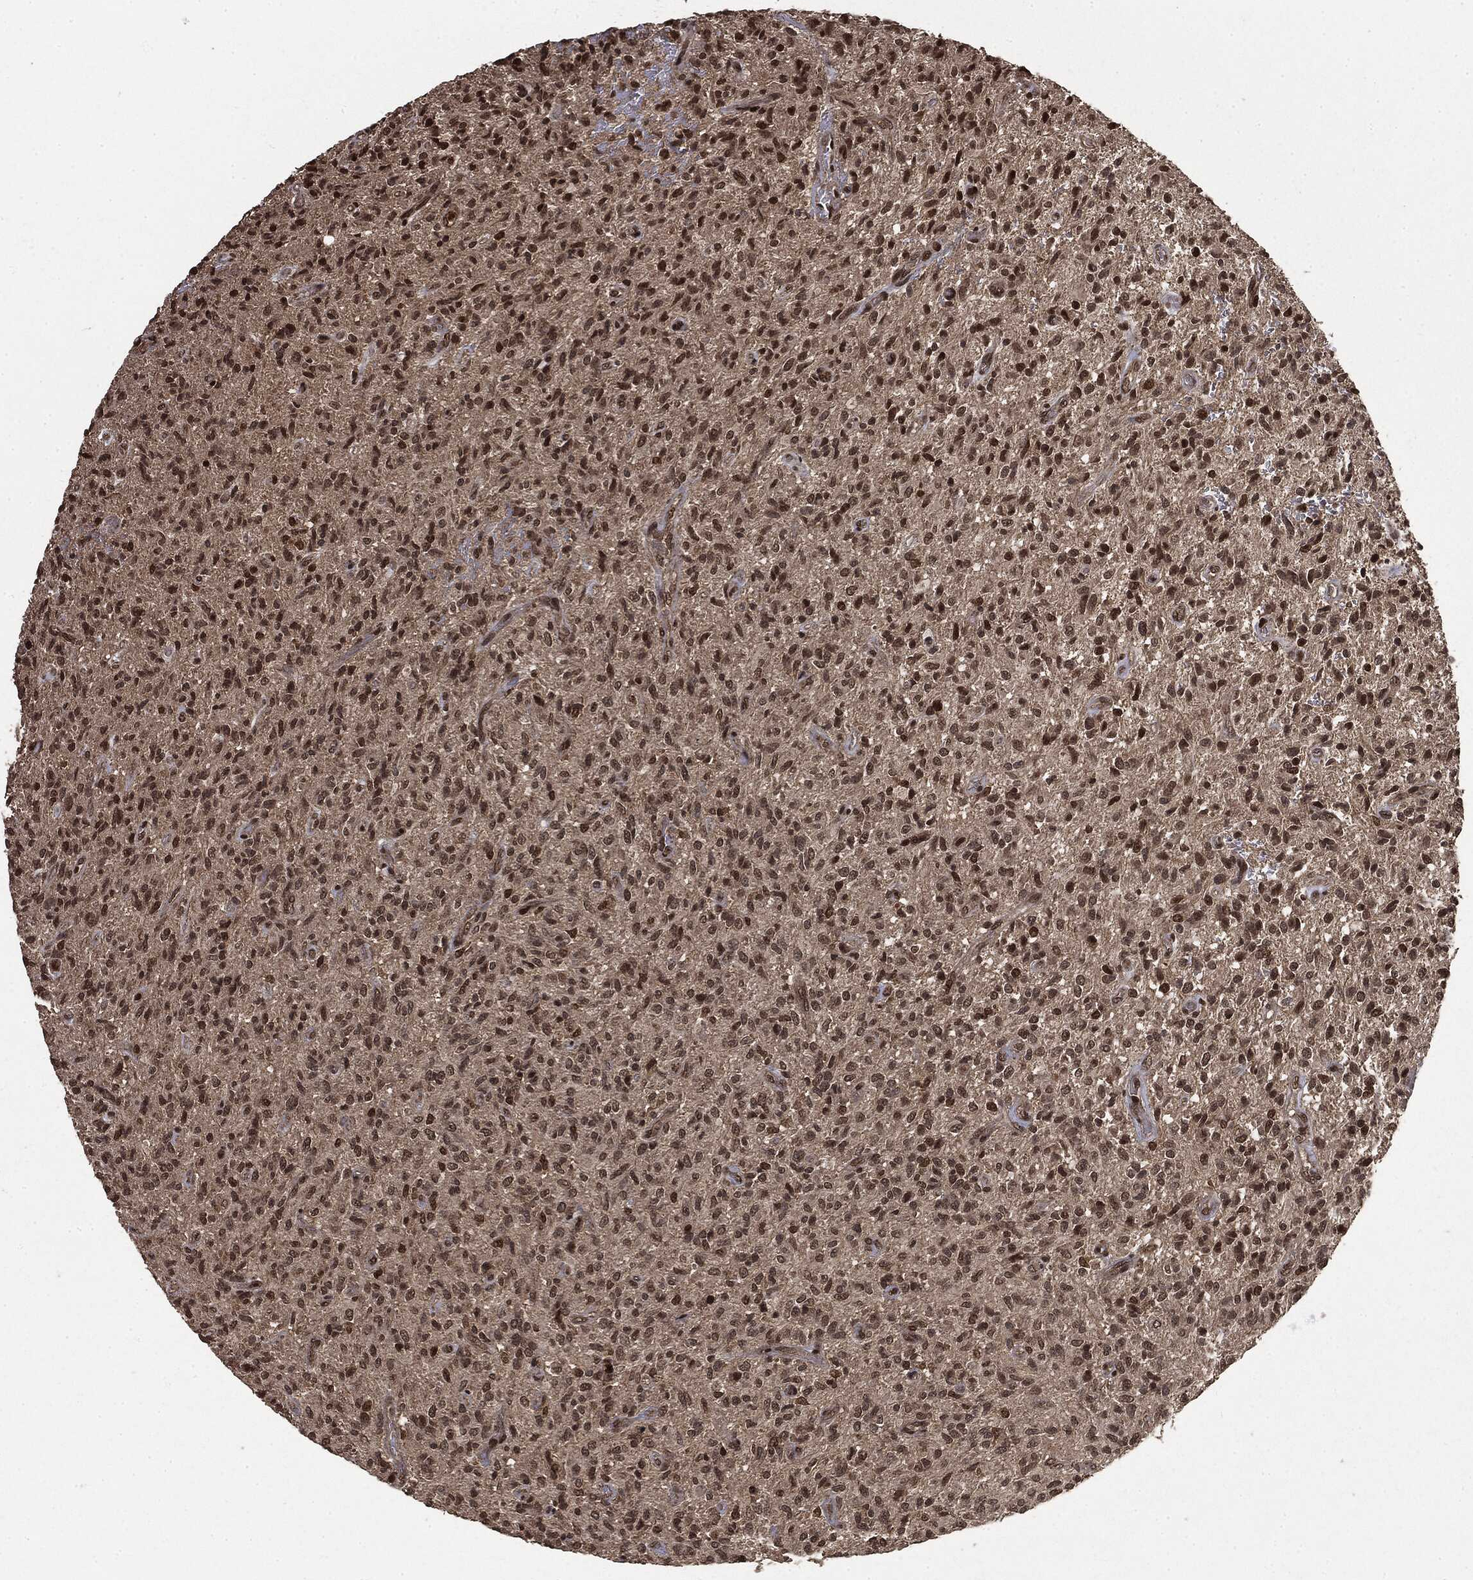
{"staining": {"intensity": "moderate", "quantity": "25%-75%", "location": "nuclear"}, "tissue": "glioma", "cell_type": "Tumor cells", "image_type": "cancer", "snomed": [{"axis": "morphology", "description": "Glioma, malignant, High grade"}, {"axis": "topography", "description": "Brain"}], "caption": "High-grade glioma (malignant) tissue demonstrates moderate nuclear staining in about 25%-75% of tumor cells, visualized by immunohistochemistry.", "gene": "CTDP1", "patient": {"sex": "male", "age": 64}}